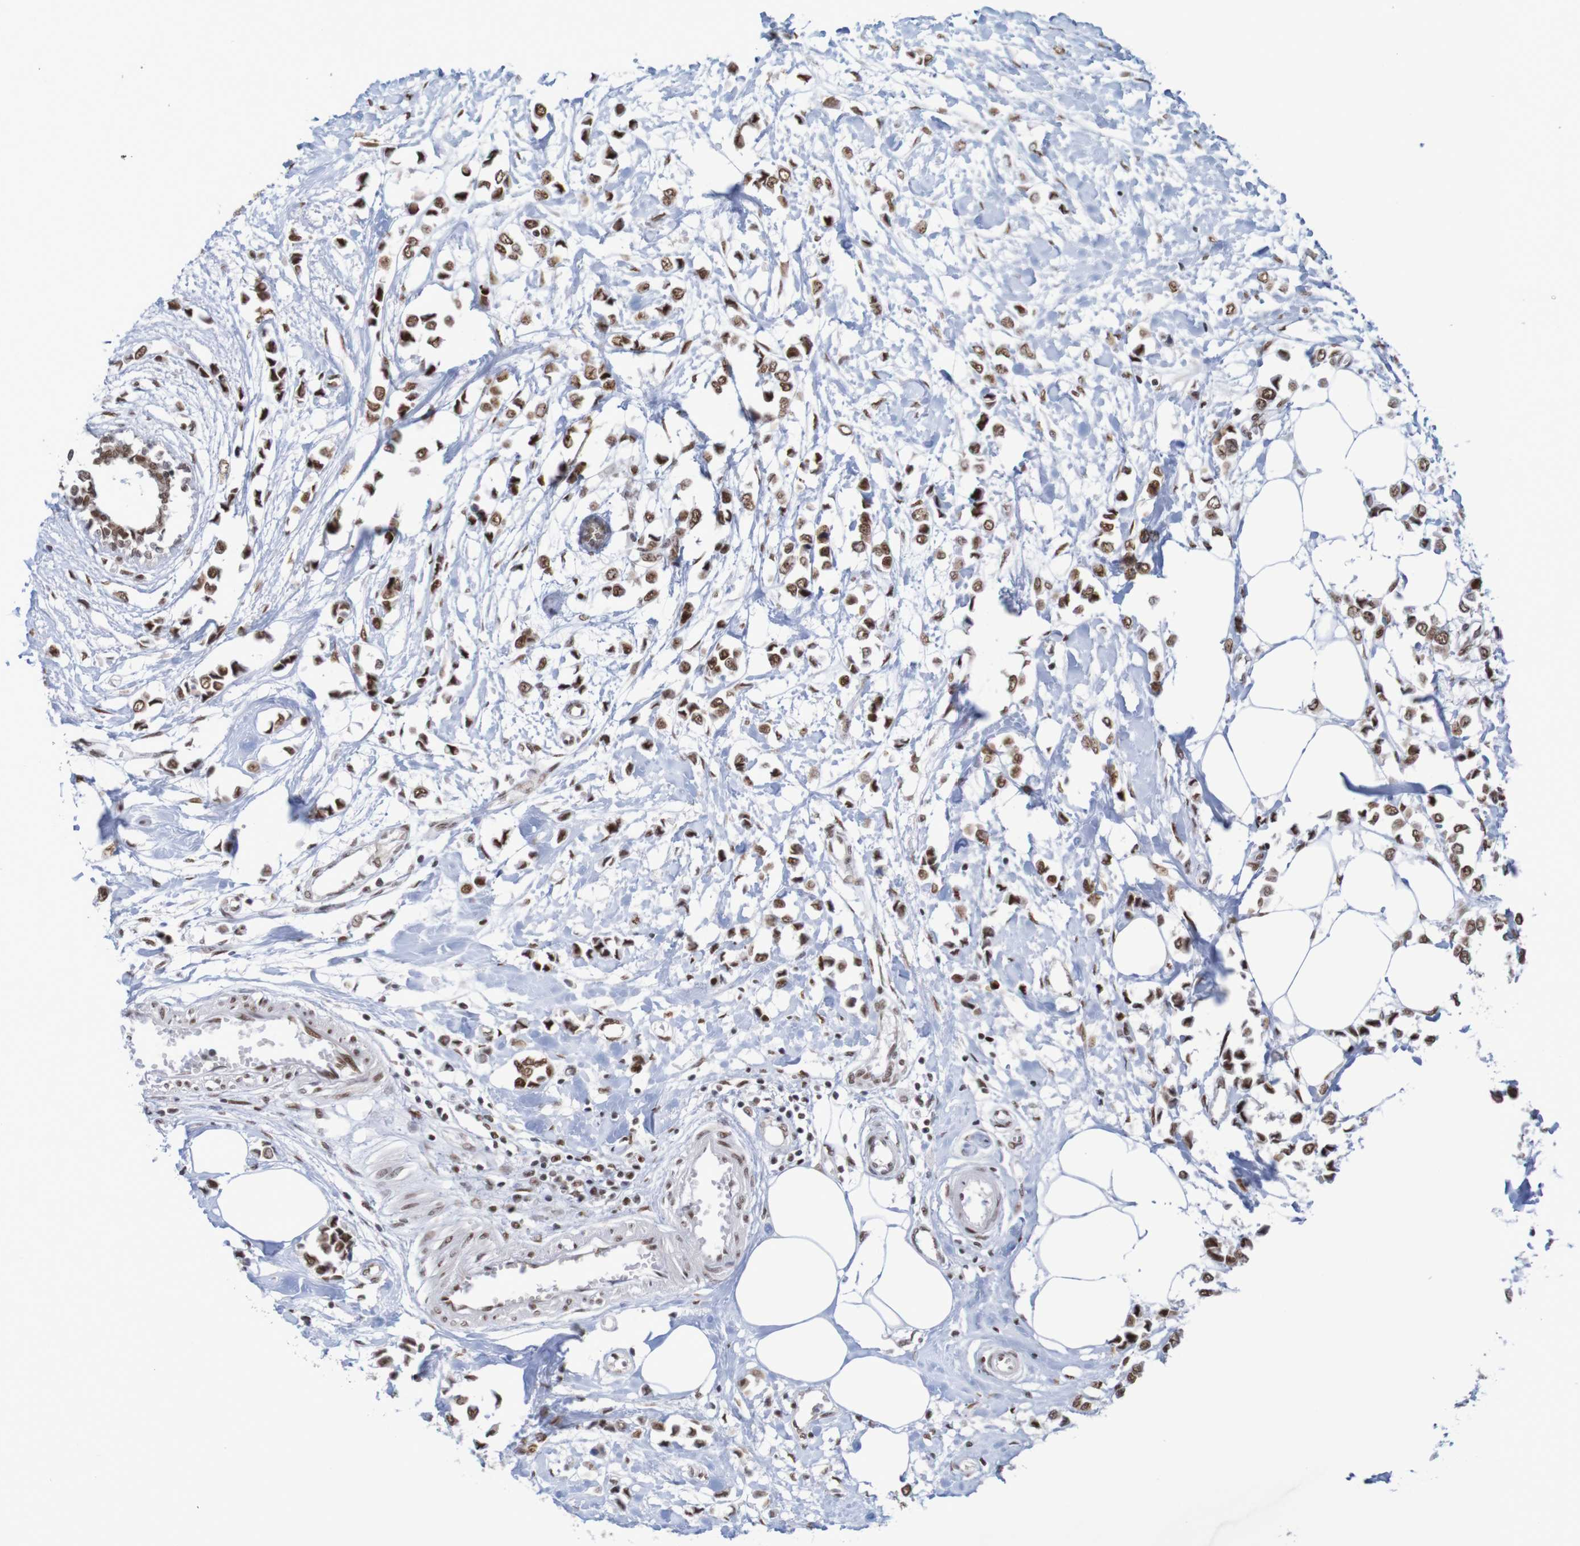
{"staining": {"intensity": "strong", "quantity": ">75%", "location": "nuclear"}, "tissue": "breast cancer", "cell_type": "Tumor cells", "image_type": "cancer", "snomed": [{"axis": "morphology", "description": "Lobular carcinoma"}, {"axis": "topography", "description": "Breast"}], "caption": "Strong nuclear expression is appreciated in approximately >75% of tumor cells in breast cancer (lobular carcinoma).", "gene": "THRAP3", "patient": {"sex": "female", "age": 51}}